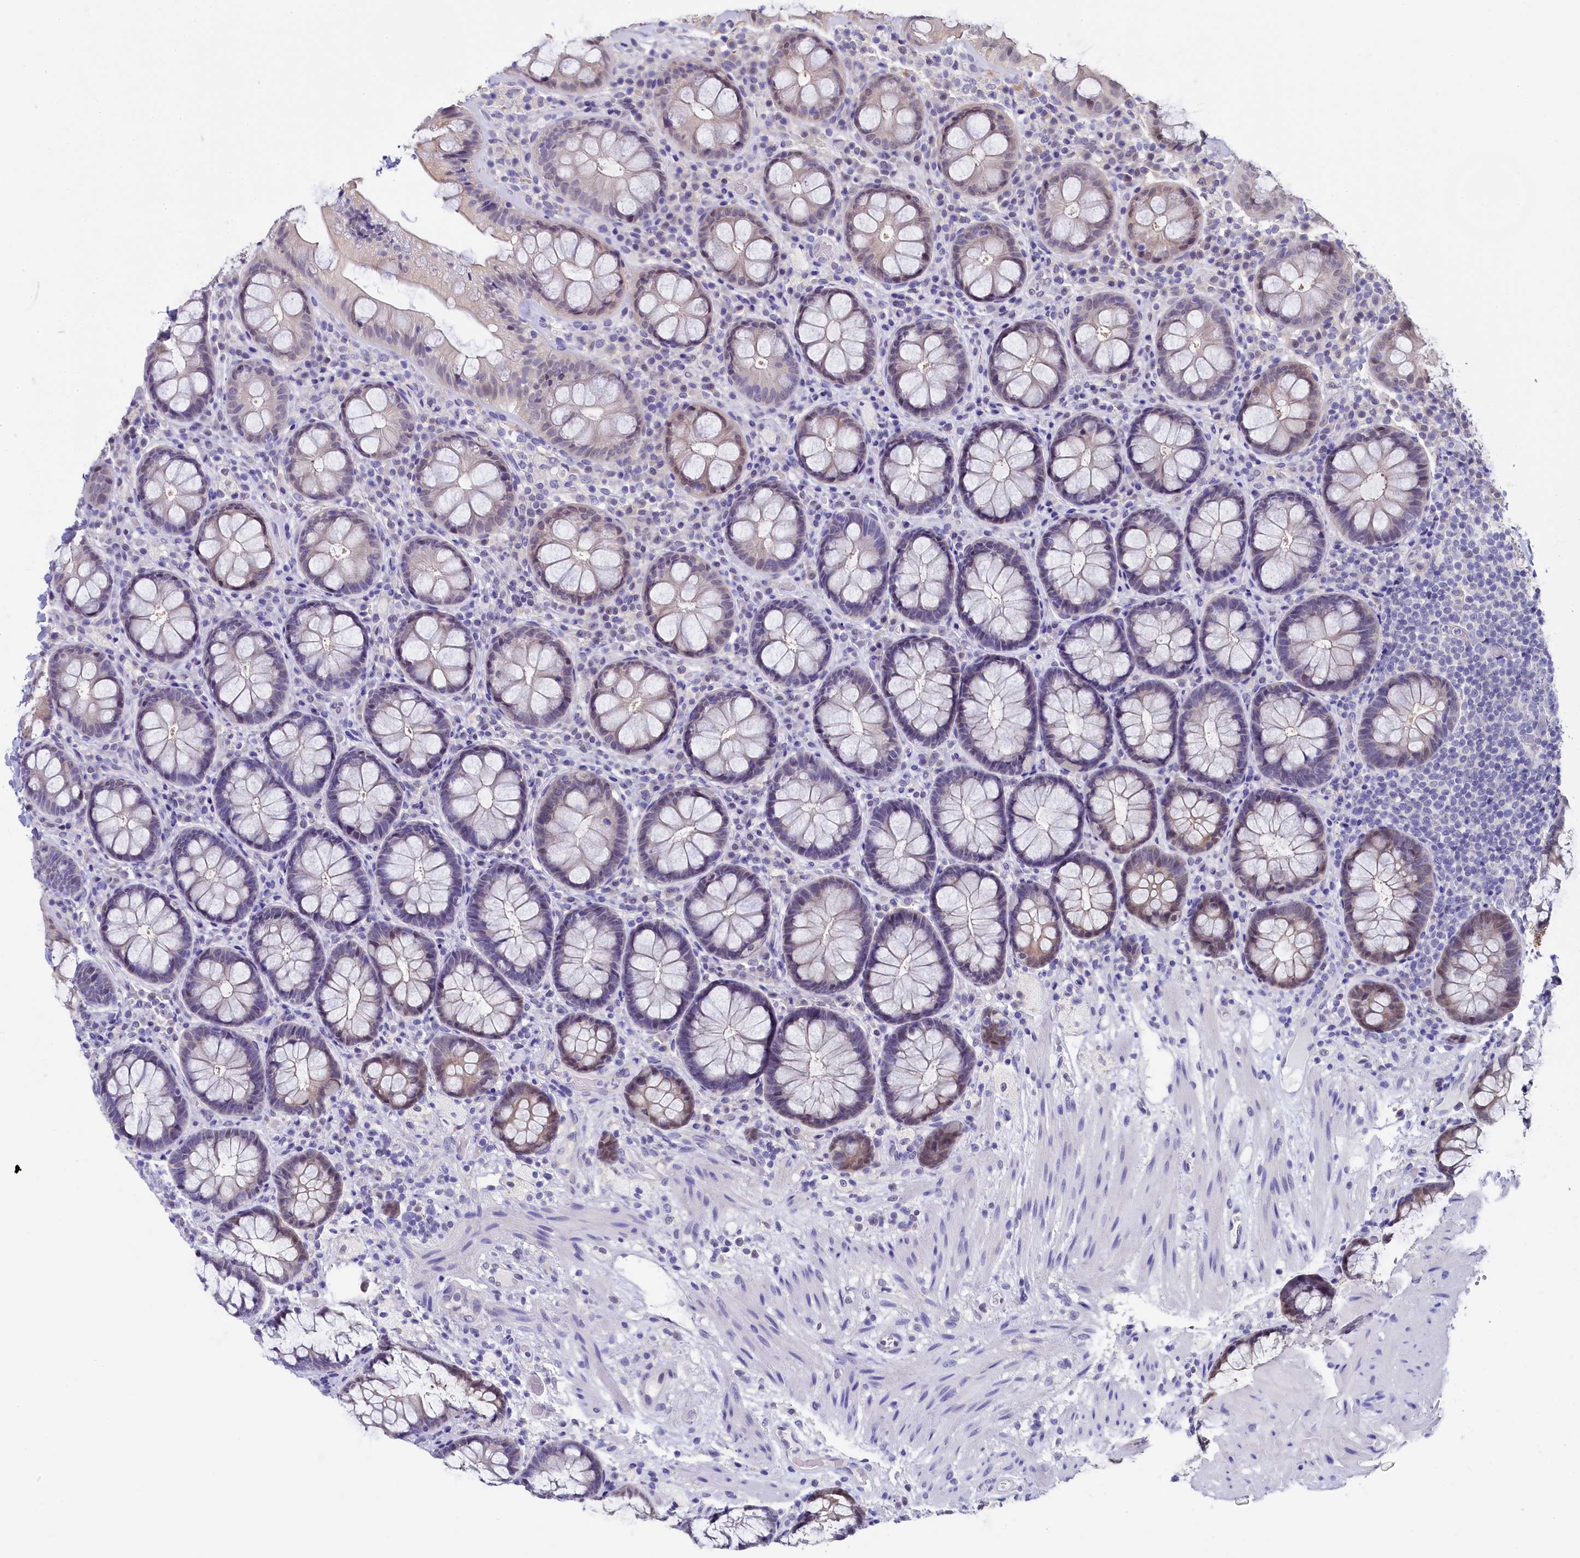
{"staining": {"intensity": "weak", "quantity": "<25%", "location": "cytoplasmic/membranous"}, "tissue": "rectum", "cell_type": "Glandular cells", "image_type": "normal", "snomed": [{"axis": "morphology", "description": "Normal tissue, NOS"}, {"axis": "topography", "description": "Rectum"}], "caption": "Glandular cells are negative for brown protein staining in benign rectum. The staining is performed using DAB brown chromogen with nuclei counter-stained in using hematoxylin.", "gene": "C11orf54", "patient": {"sex": "male", "age": 83}}